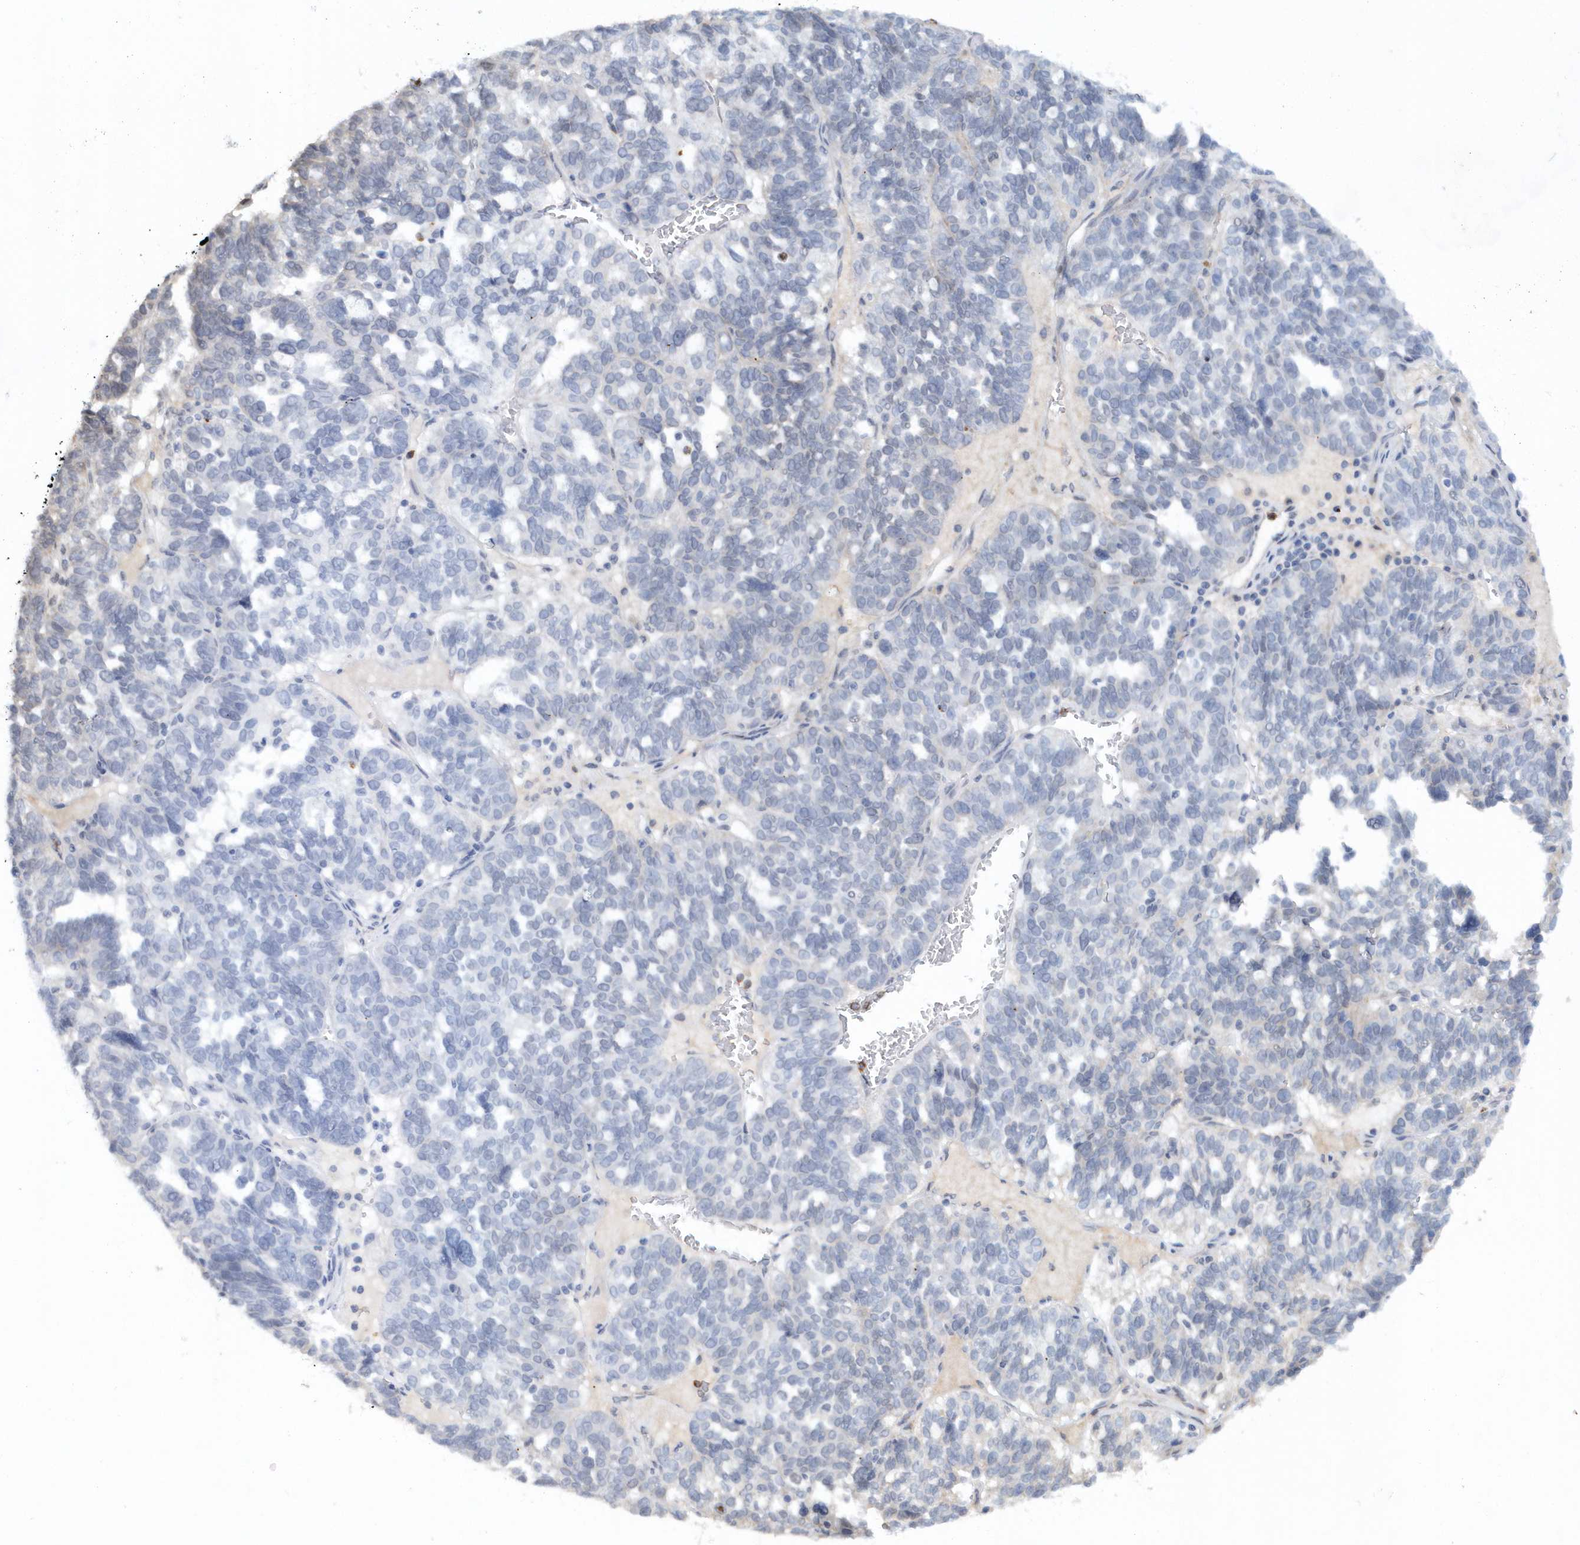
{"staining": {"intensity": "negative", "quantity": "none", "location": "none"}, "tissue": "ovarian cancer", "cell_type": "Tumor cells", "image_type": "cancer", "snomed": [{"axis": "morphology", "description": "Cystadenocarcinoma, serous, NOS"}, {"axis": "topography", "description": "Ovary"}], "caption": "High power microscopy image of an immunohistochemistry histopathology image of ovarian serous cystadenocarcinoma, revealing no significant expression in tumor cells.", "gene": "ASCL4", "patient": {"sex": "female", "age": 59}}